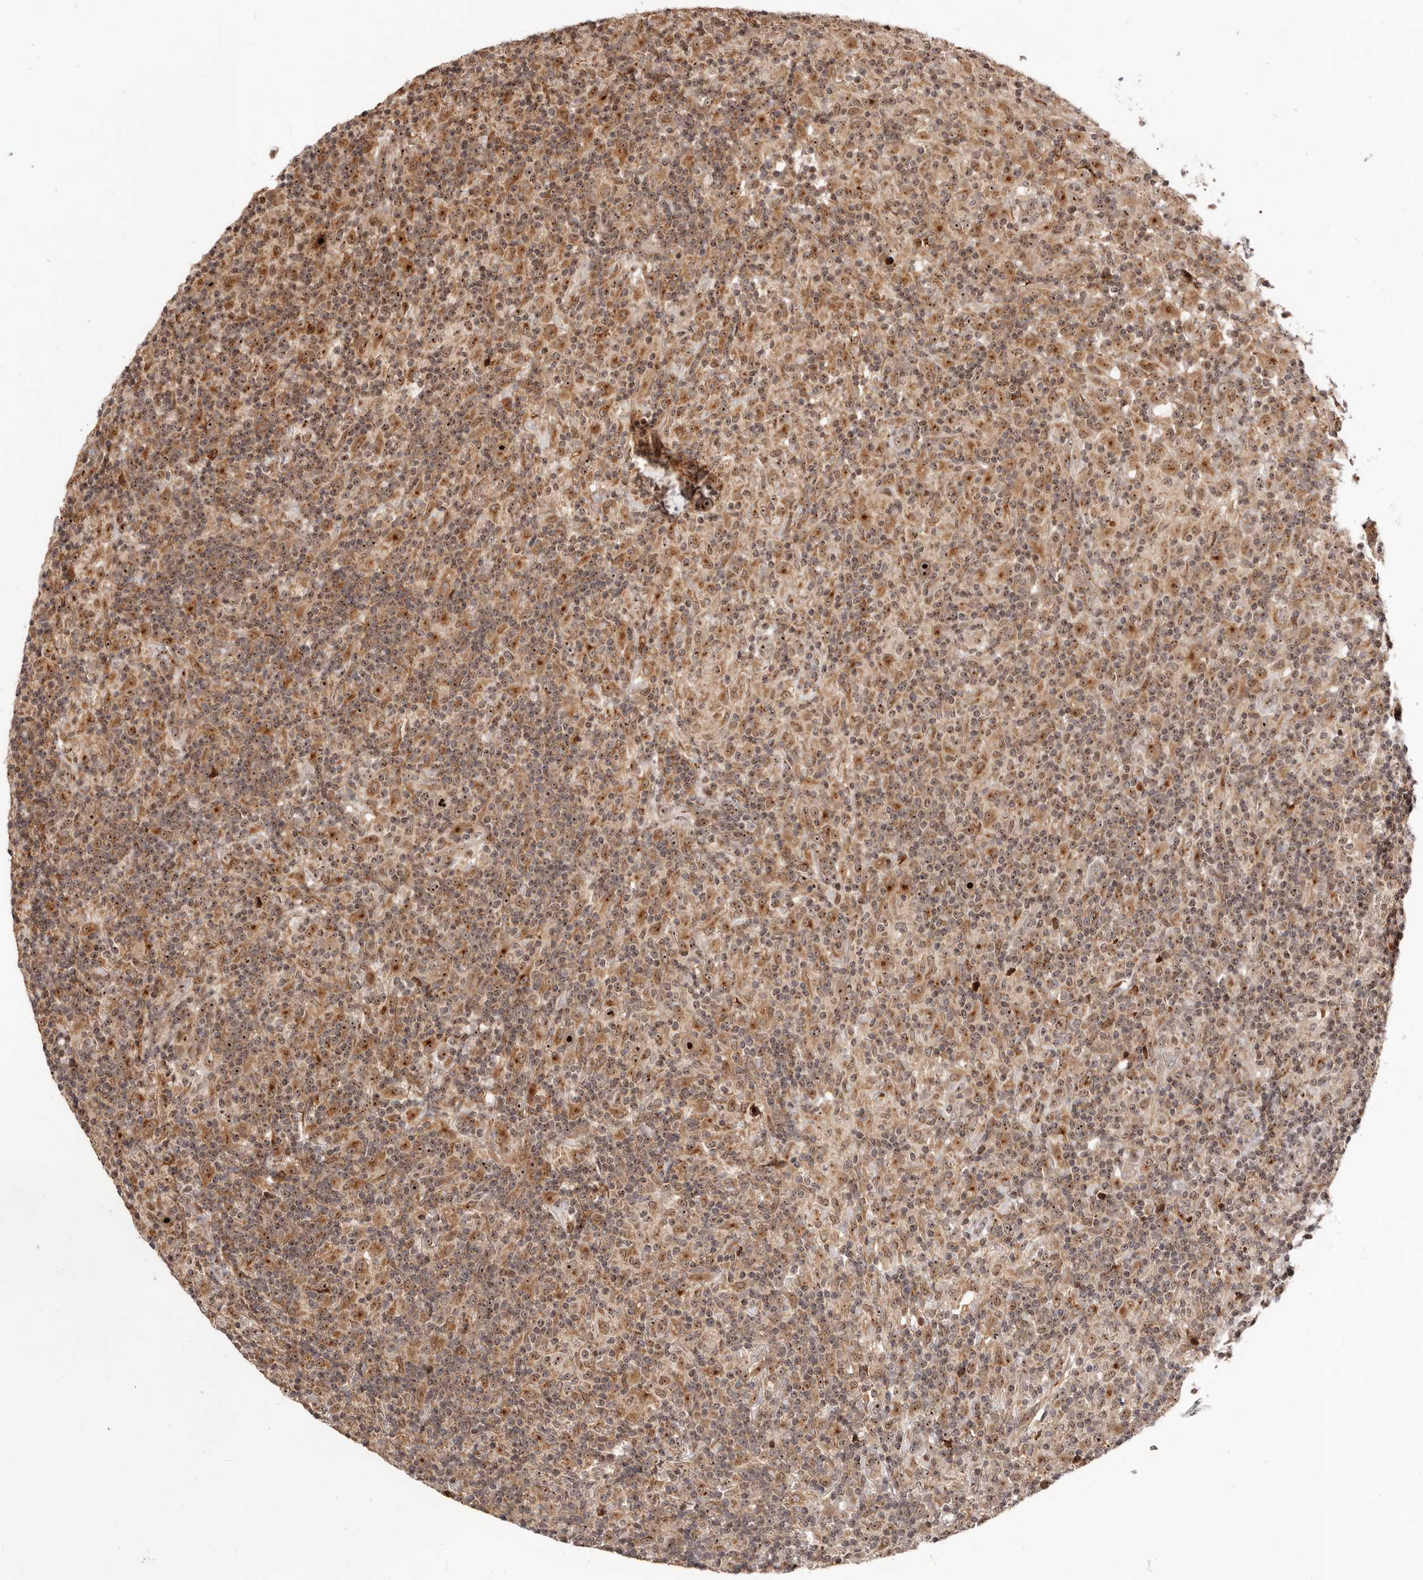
{"staining": {"intensity": "strong", "quantity": ">75%", "location": "nuclear"}, "tissue": "lymphoma", "cell_type": "Tumor cells", "image_type": "cancer", "snomed": [{"axis": "morphology", "description": "Hodgkin's disease, NOS"}, {"axis": "topography", "description": "Lymph node"}], "caption": "Immunohistochemical staining of human lymphoma shows high levels of strong nuclear staining in approximately >75% of tumor cells.", "gene": "APOL6", "patient": {"sex": "male", "age": 70}}